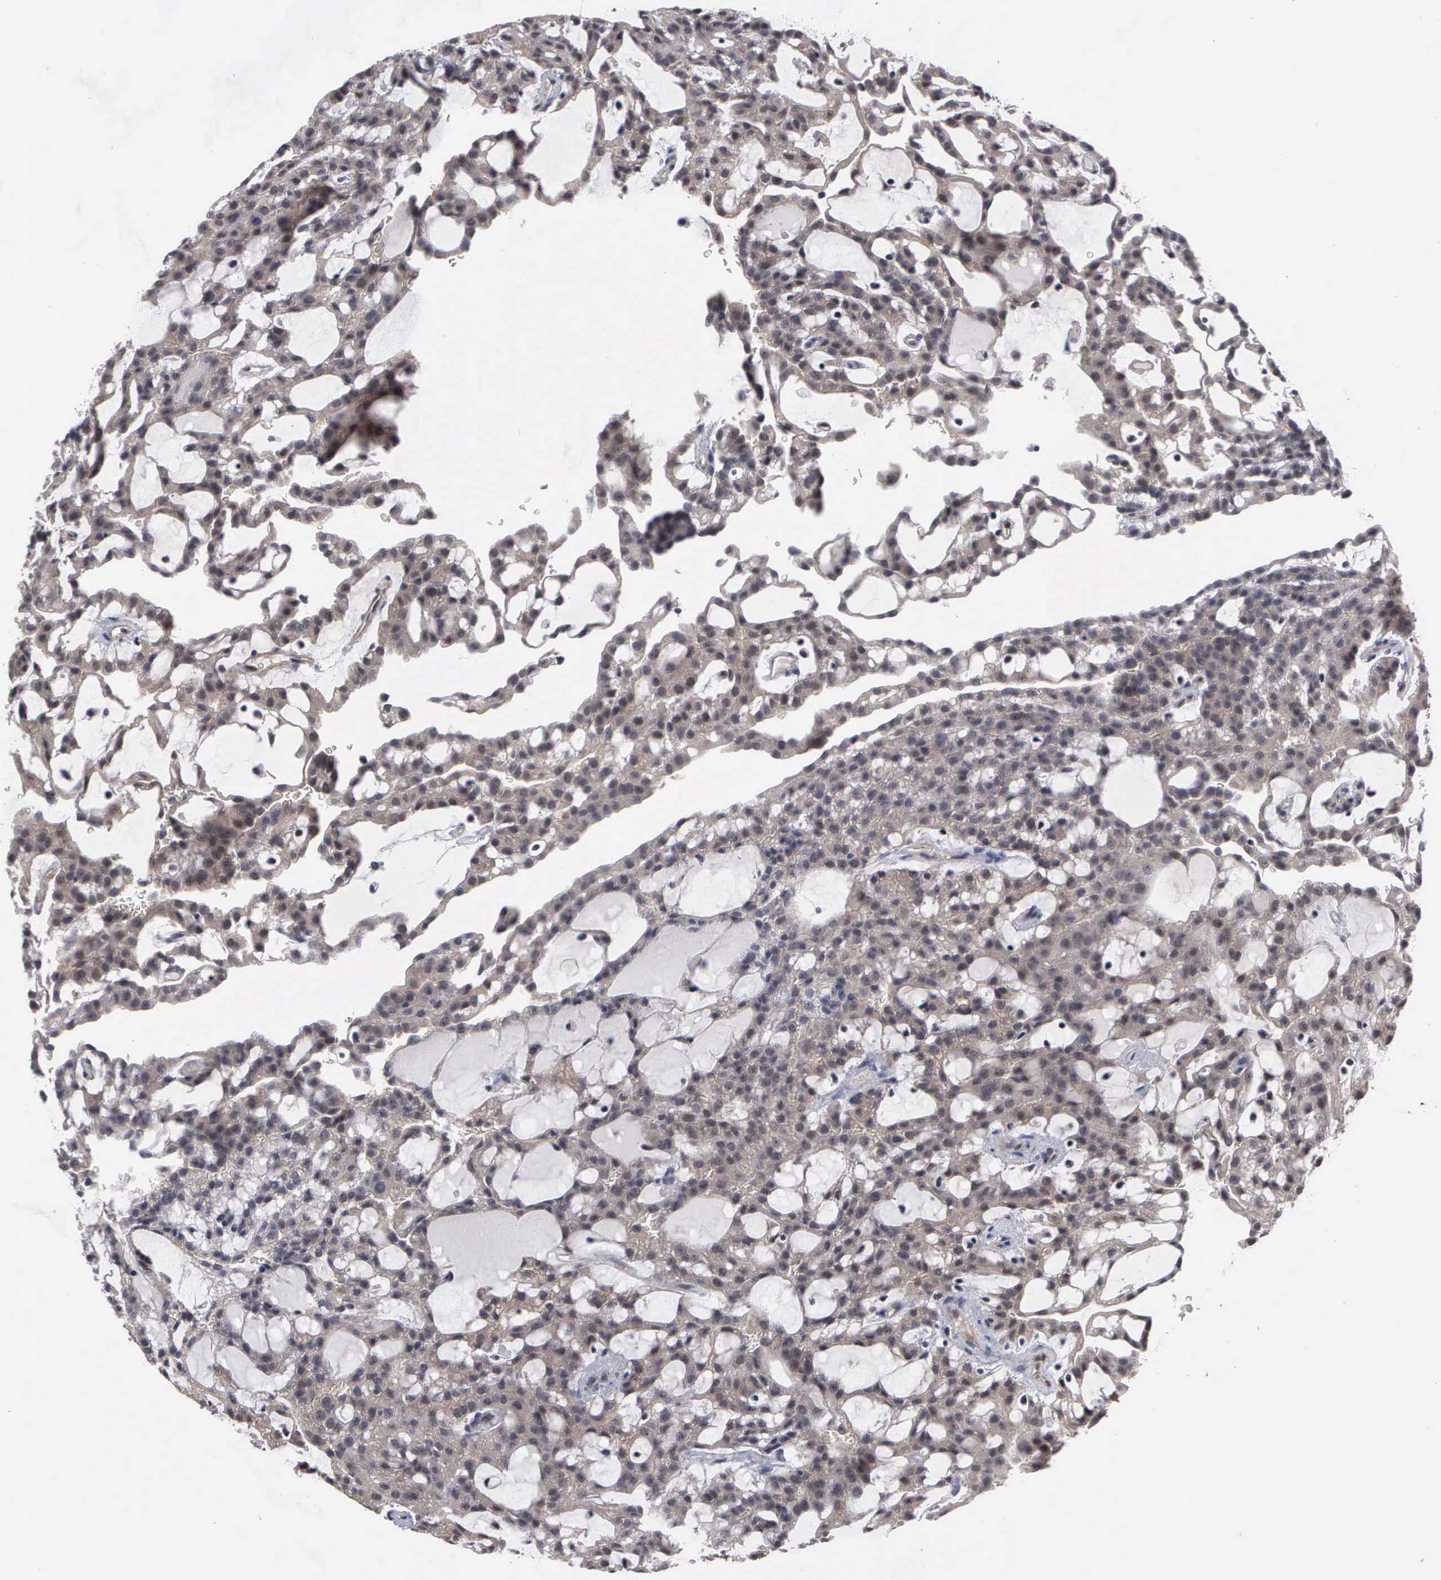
{"staining": {"intensity": "weak", "quantity": "25%-75%", "location": "cytoplasmic/membranous"}, "tissue": "renal cancer", "cell_type": "Tumor cells", "image_type": "cancer", "snomed": [{"axis": "morphology", "description": "Adenocarcinoma, NOS"}, {"axis": "topography", "description": "Kidney"}], "caption": "DAB (3,3'-diaminobenzidine) immunohistochemical staining of human adenocarcinoma (renal) shows weak cytoplasmic/membranous protein staining in about 25%-75% of tumor cells.", "gene": "ZBTB33", "patient": {"sex": "male", "age": 63}}